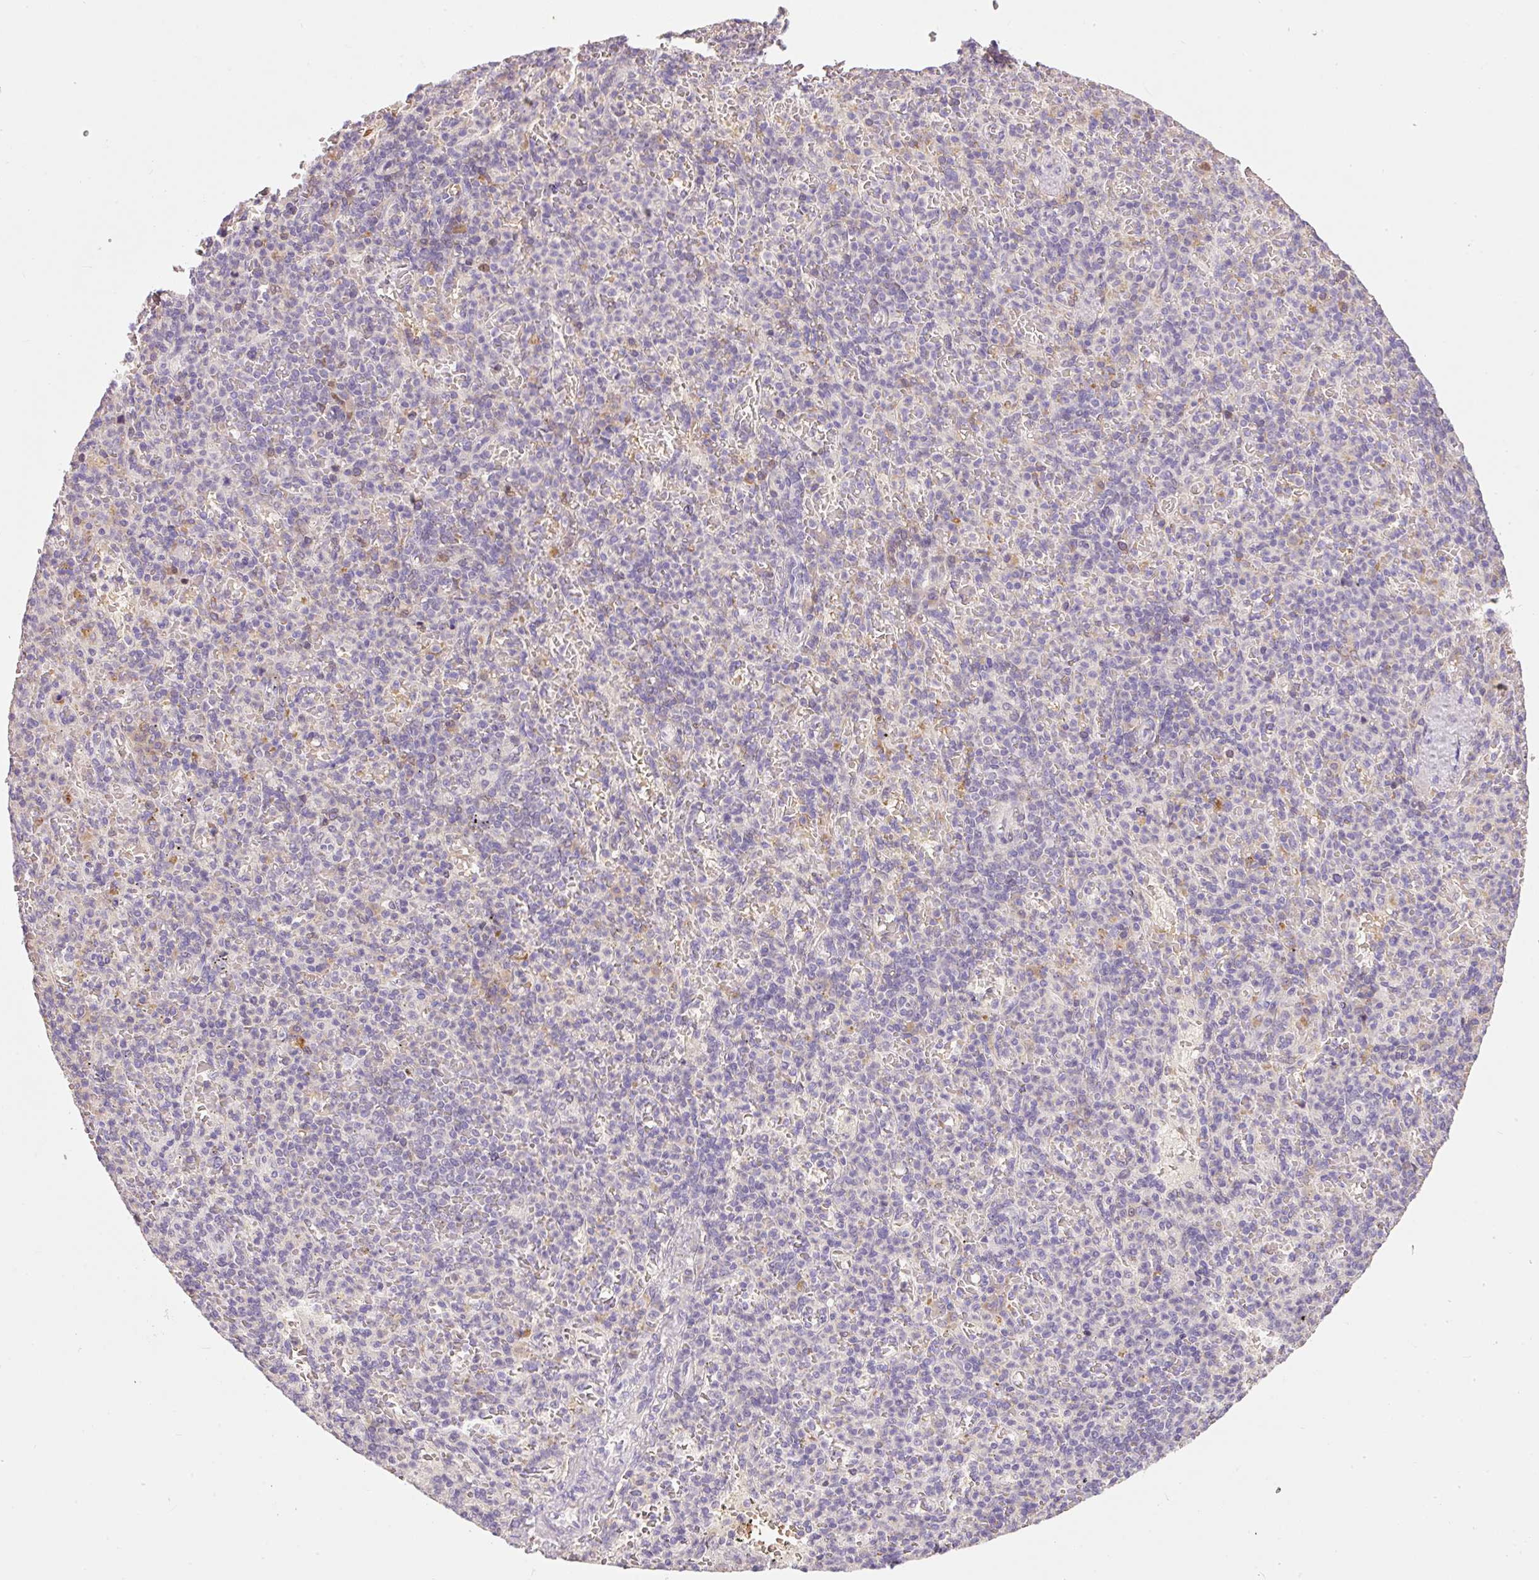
{"staining": {"intensity": "negative", "quantity": "none", "location": "none"}, "tissue": "spleen", "cell_type": "Cells in red pulp", "image_type": "normal", "snomed": [{"axis": "morphology", "description": "Normal tissue, NOS"}, {"axis": "topography", "description": "Spleen"}], "caption": "The micrograph demonstrates no staining of cells in red pulp in unremarkable spleen. (Stains: DAB (3,3'-diaminobenzidine) IHC with hematoxylin counter stain, Microscopy: brightfield microscopy at high magnification).", "gene": "CMTM8", "patient": {"sex": "female", "age": 74}}